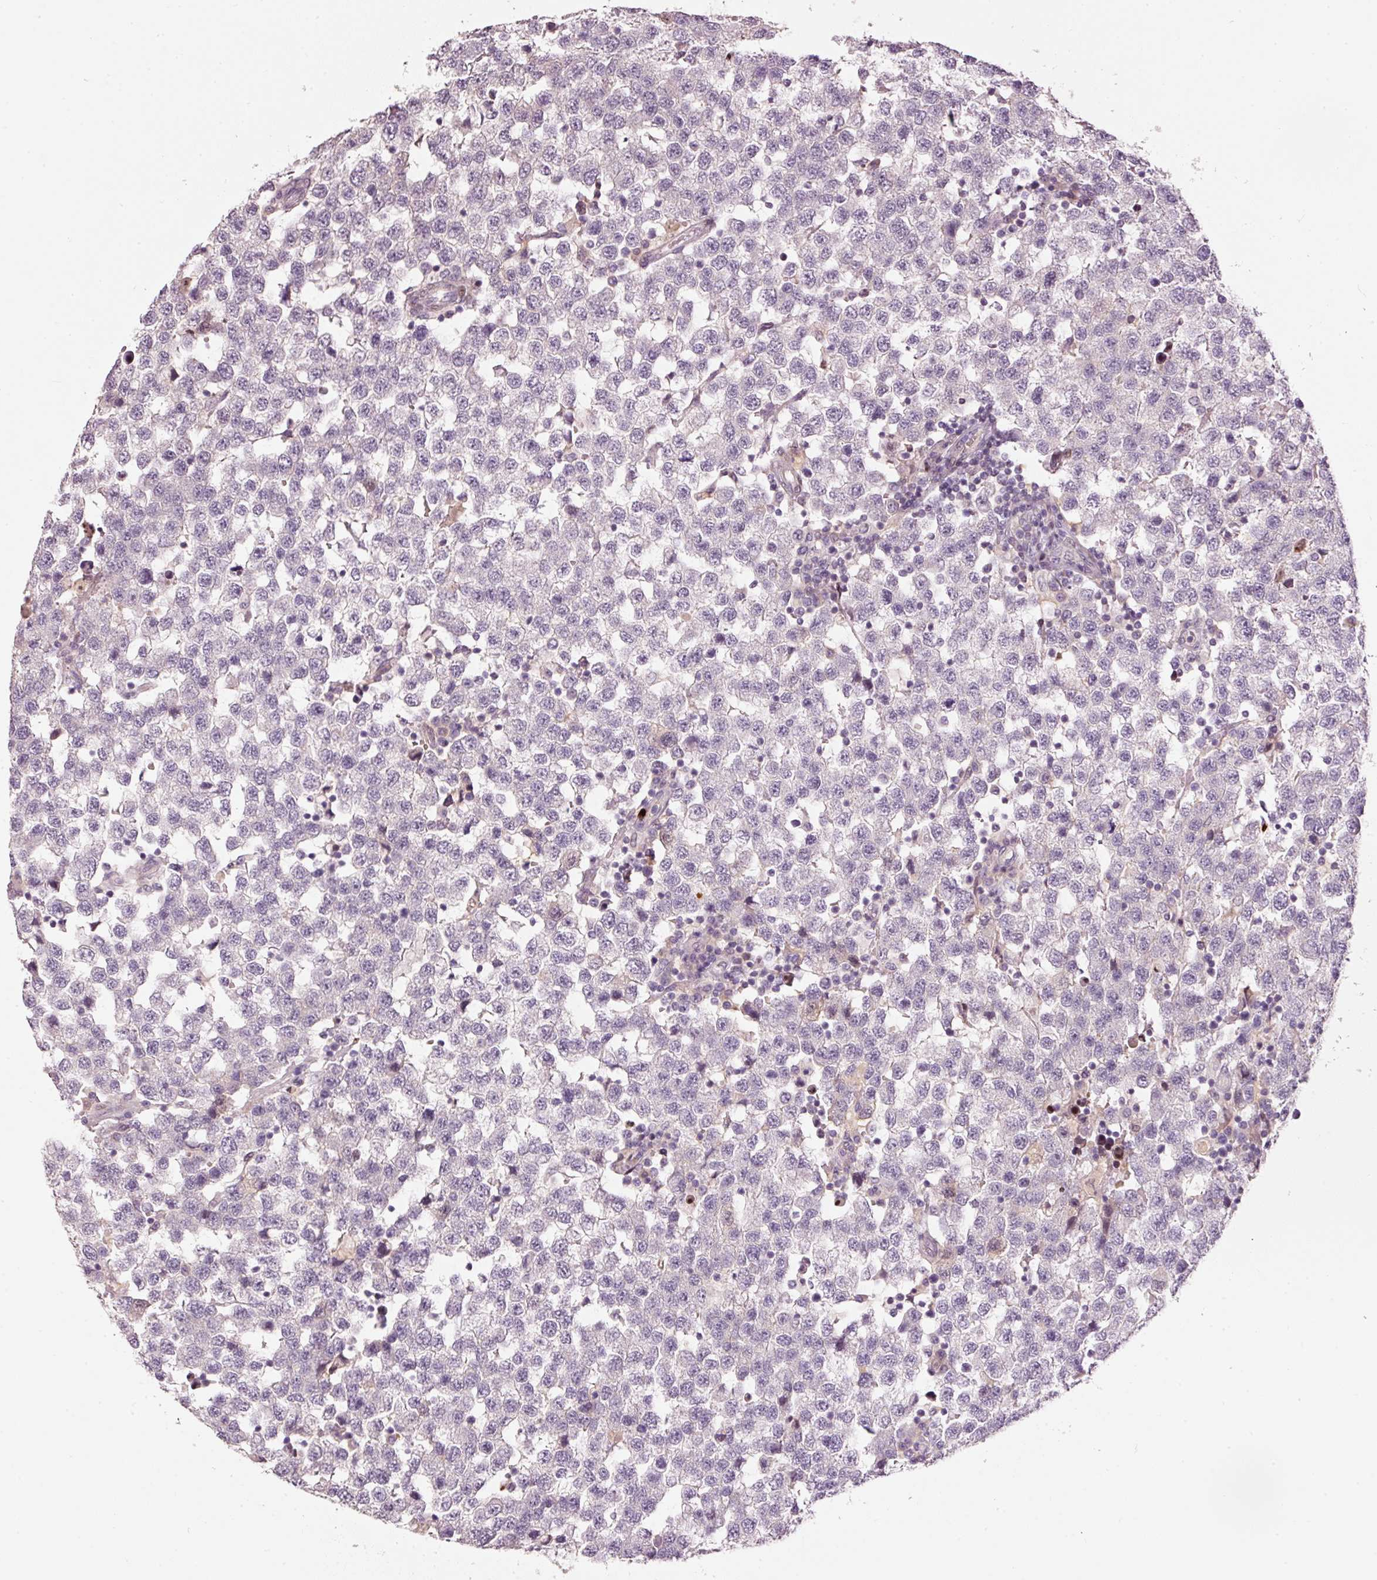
{"staining": {"intensity": "negative", "quantity": "none", "location": "none"}, "tissue": "testis cancer", "cell_type": "Tumor cells", "image_type": "cancer", "snomed": [{"axis": "morphology", "description": "Seminoma, NOS"}, {"axis": "topography", "description": "Testis"}], "caption": "This is an immunohistochemistry (IHC) micrograph of testis cancer (seminoma). There is no staining in tumor cells.", "gene": "TOB2", "patient": {"sex": "male", "age": 34}}